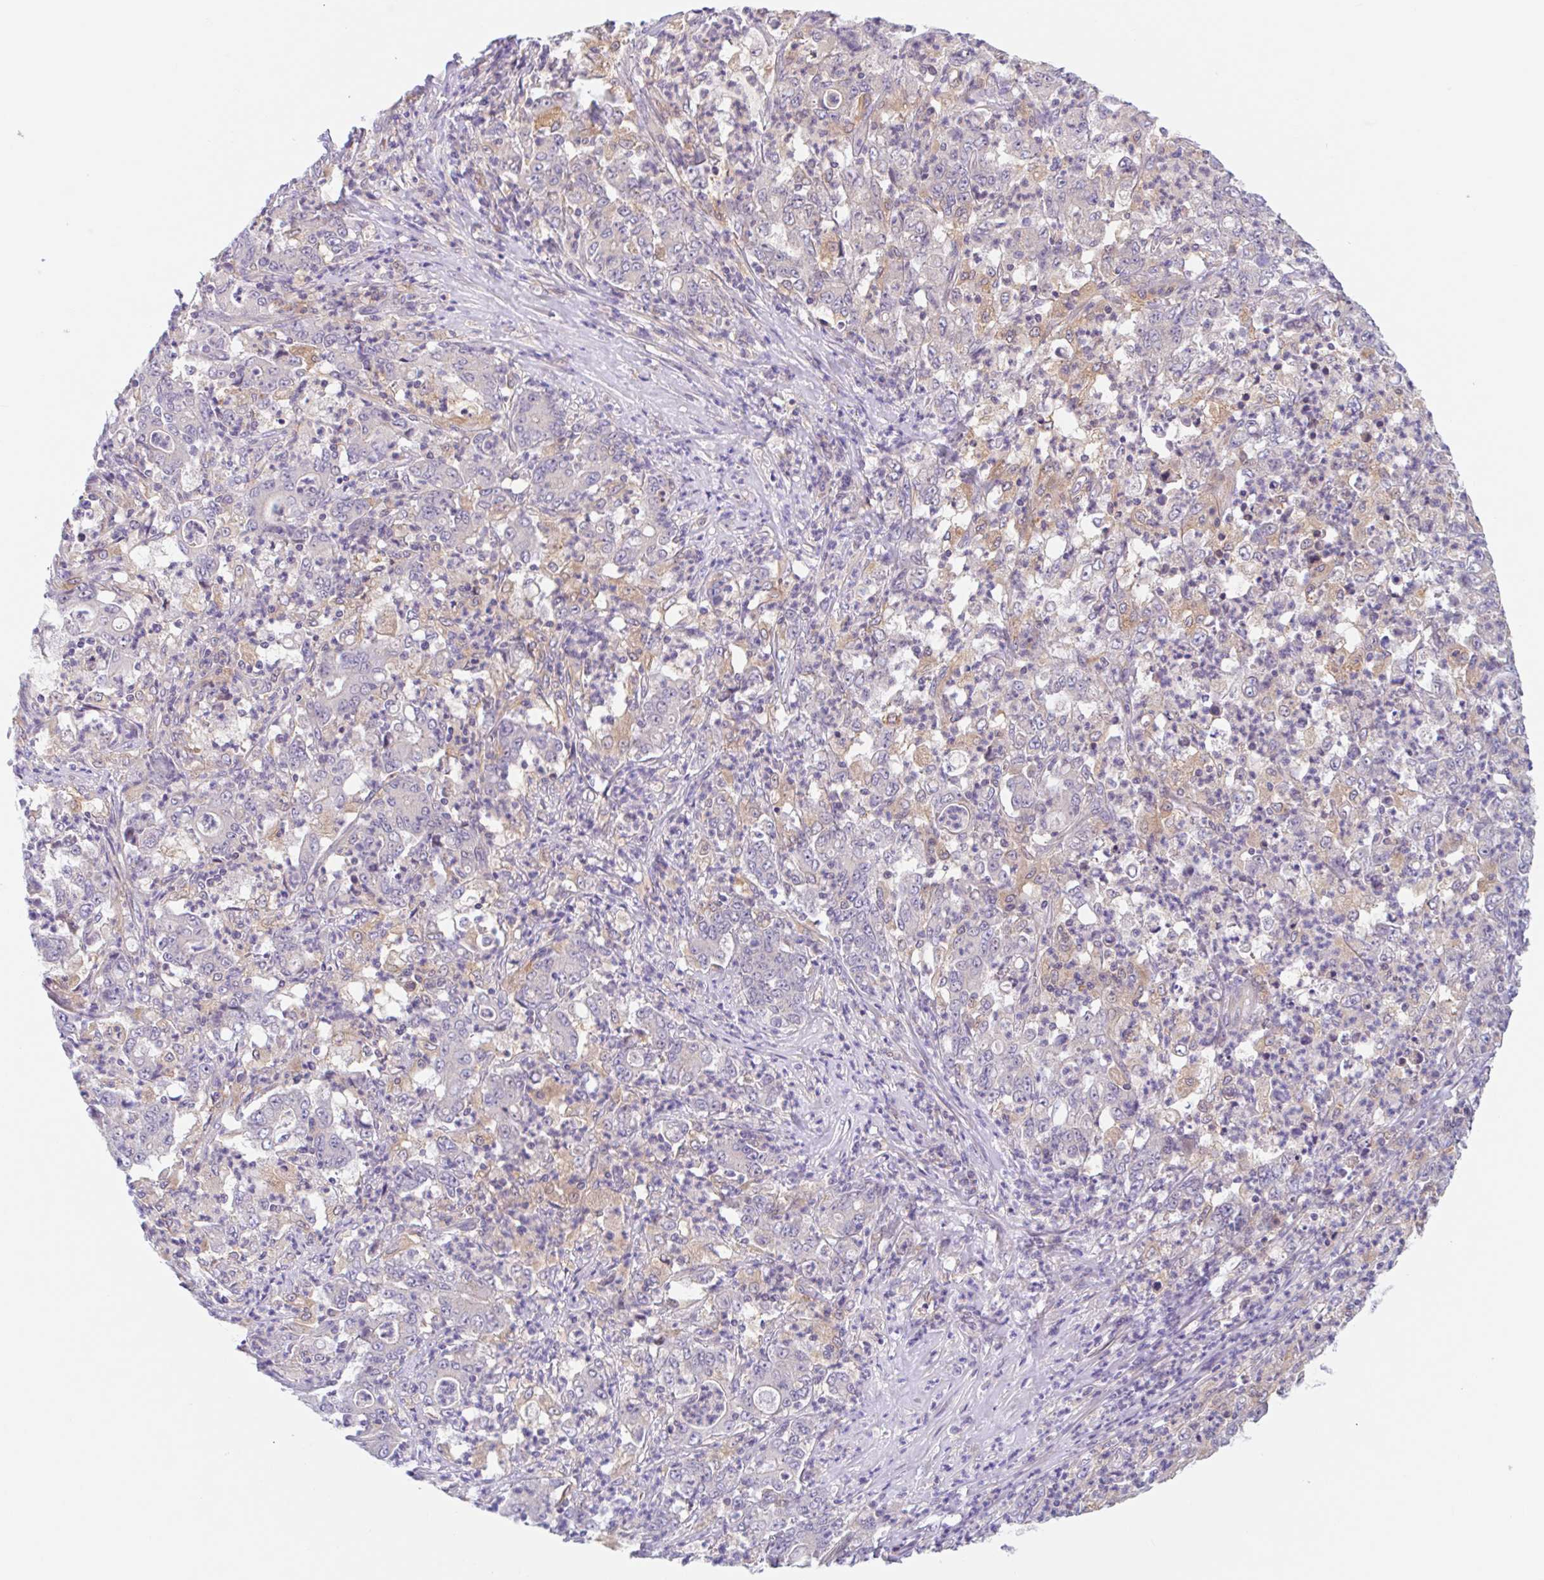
{"staining": {"intensity": "negative", "quantity": "none", "location": "none"}, "tissue": "stomach cancer", "cell_type": "Tumor cells", "image_type": "cancer", "snomed": [{"axis": "morphology", "description": "Adenocarcinoma, NOS"}, {"axis": "topography", "description": "Stomach, lower"}], "caption": "Immunohistochemistry of stomach cancer demonstrates no expression in tumor cells.", "gene": "TMEM86A", "patient": {"sex": "female", "age": 71}}